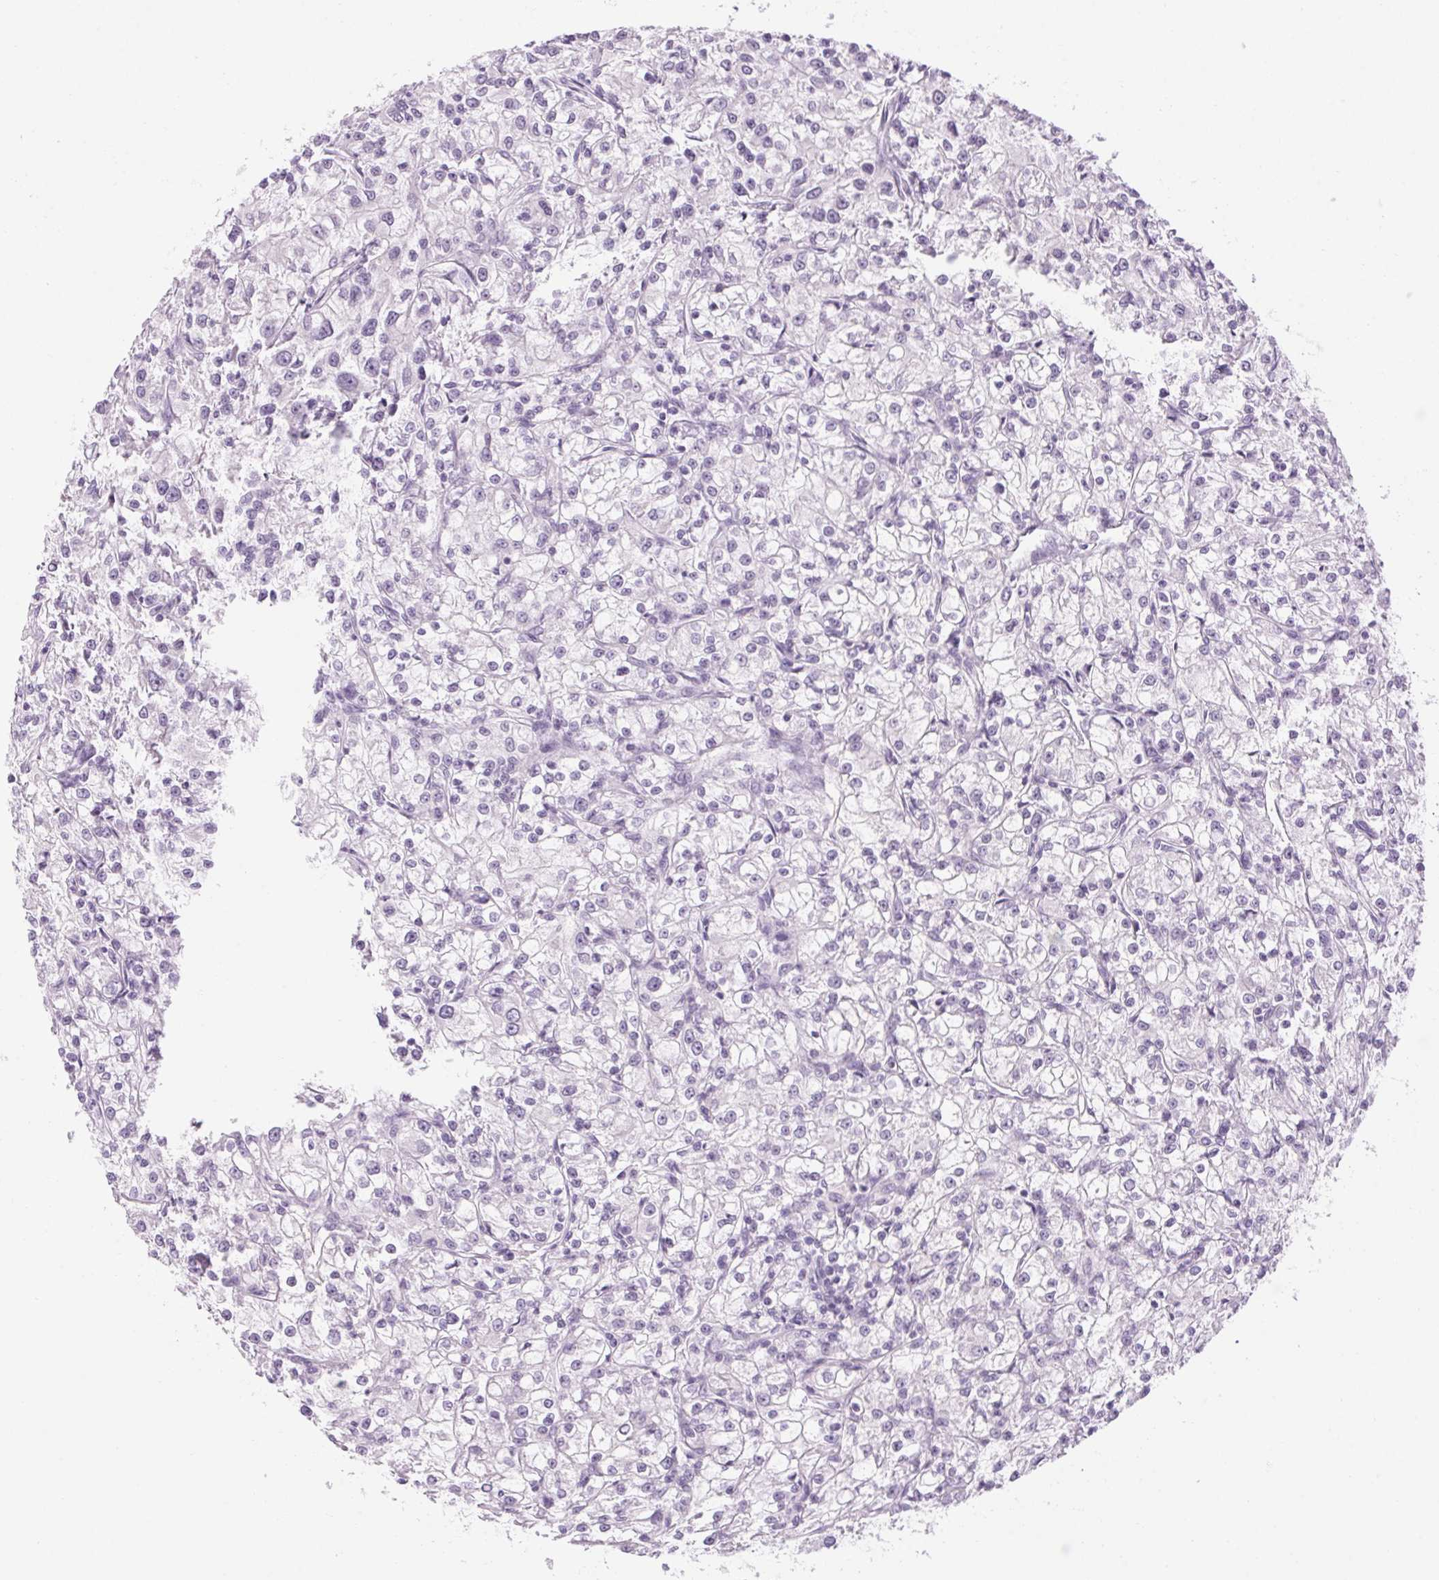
{"staining": {"intensity": "negative", "quantity": "none", "location": "none"}, "tissue": "renal cancer", "cell_type": "Tumor cells", "image_type": "cancer", "snomed": [{"axis": "morphology", "description": "Adenocarcinoma, NOS"}, {"axis": "topography", "description": "Kidney"}], "caption": "Human adenocarcinoma (renal) stained for a protein using immunohistochemistry exhibits no positivity in tumor cells.", "gene": "RPTN", "patient": {"sex": "female", "age": 59}}